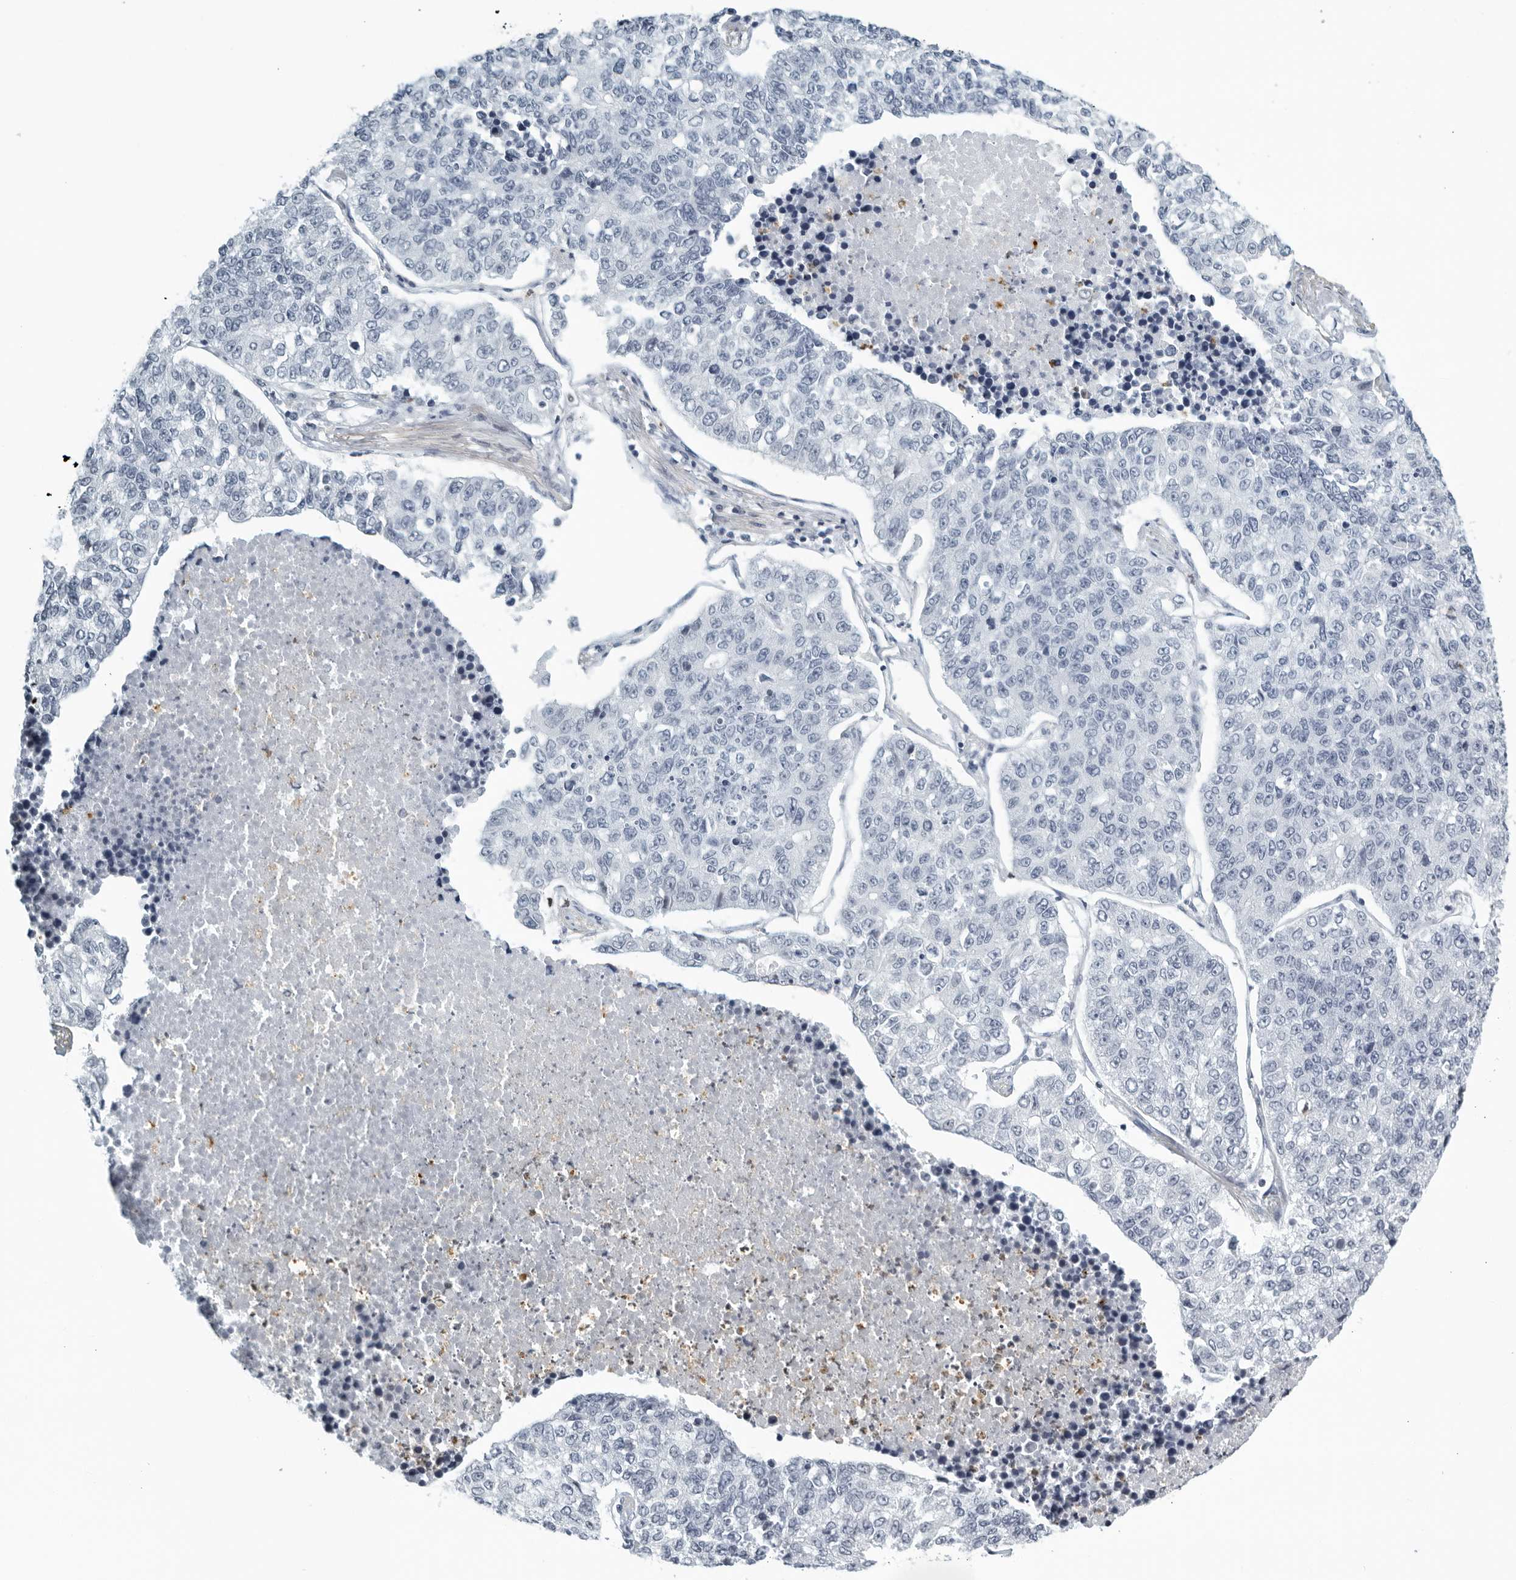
{"staining": {"intensity": "negative", "quantity": "none", "location": "none"}, "tissue": "lung cancer", "cell_type": "Tumor cells", "image_type": "cancer", "snomed": [{"axis": "morphology", "description": "Adenocarcinoma, NOS"}, {"axis": "topography", "description": "Lung"}], "caption": "Photomicrograph shows no protein expression in tumor cells of lung cancer (adenocarcinoma) tissue.", "gene": "KLK7", "patient": {"sex": "male", "age": 49}}